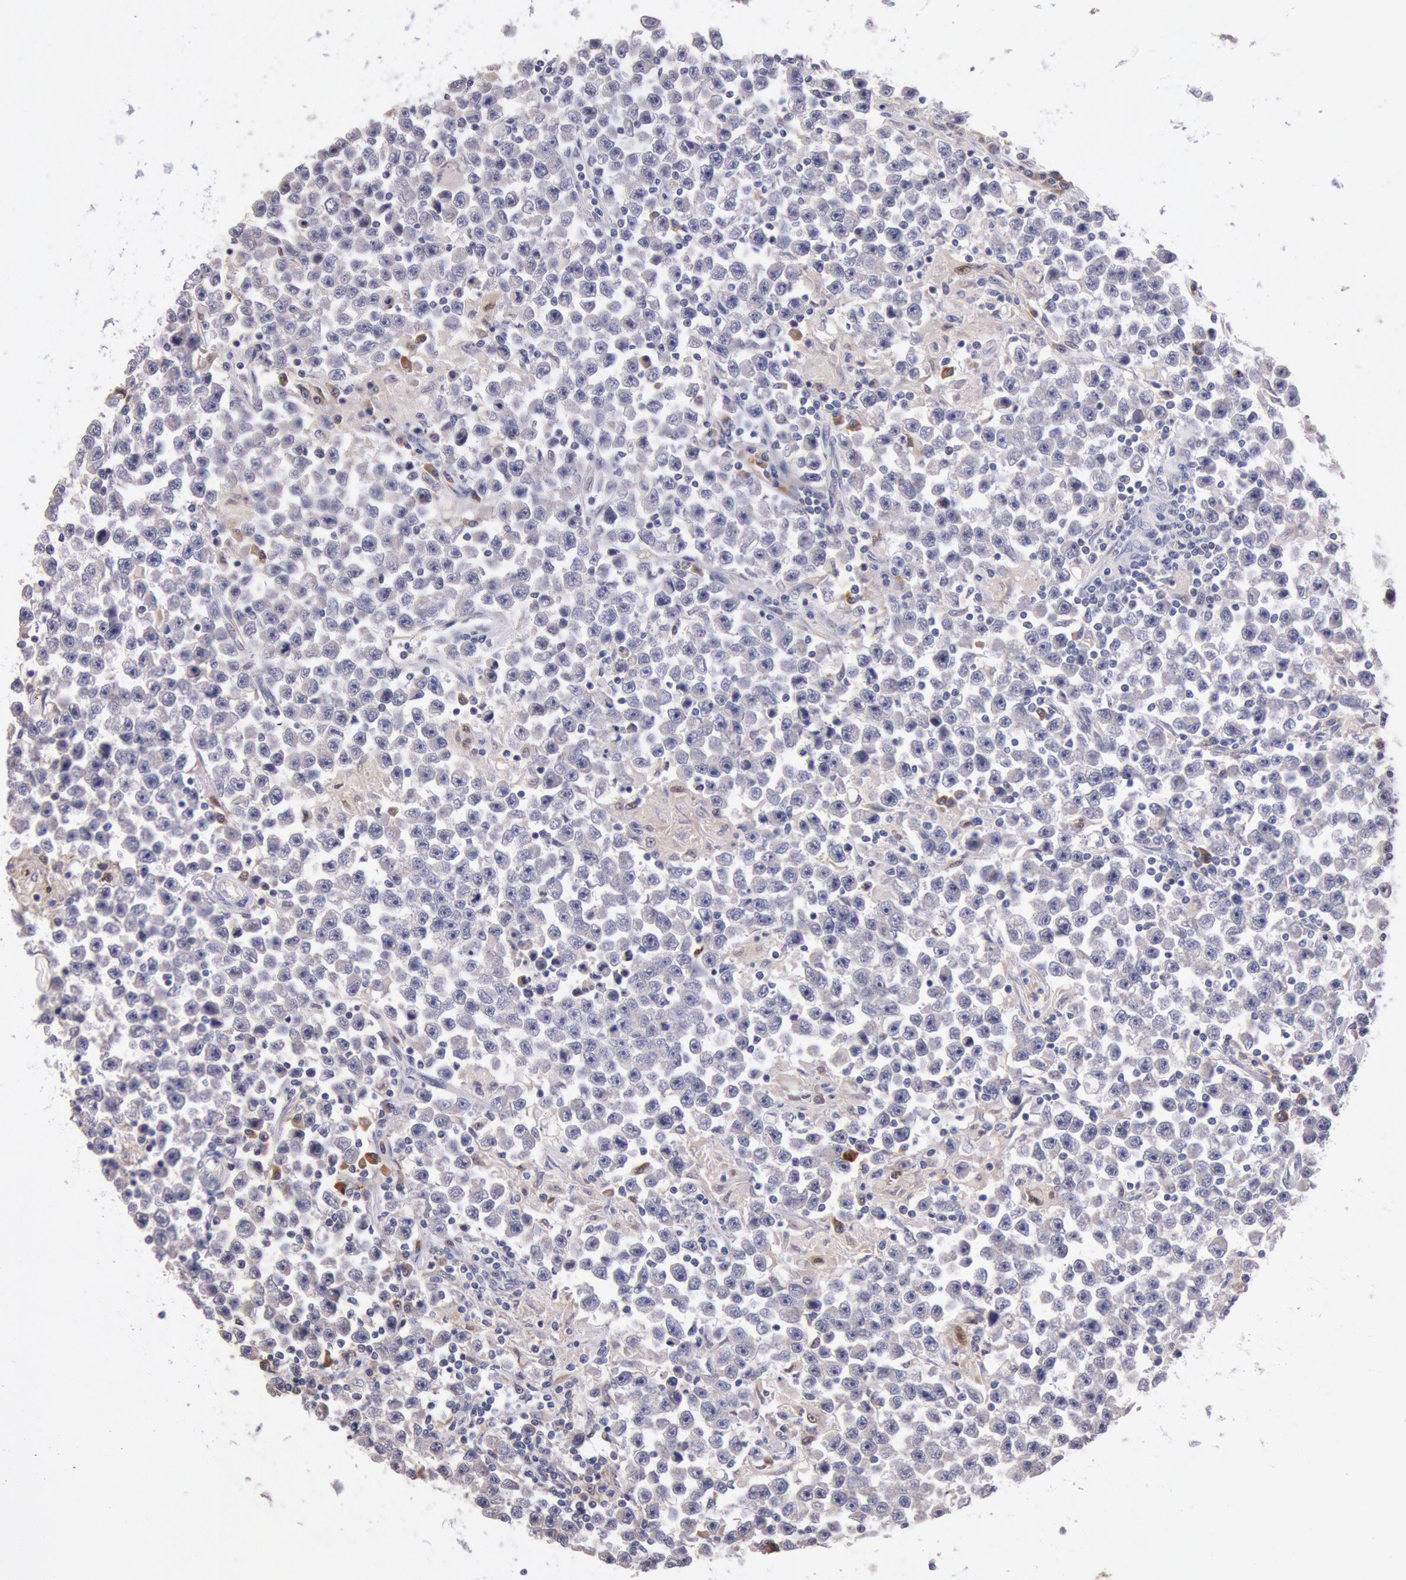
{"staining": {"intensity": "negative", "quantity": "none", "location": "none"}, "tissue": "testis cancer", "cell_type": "Tumor cells", "image_type": "cancer", "snomed": [{"axis": "morphology", "description": "Seminoma, NOS"}, {"axis": "topography", "description": "Testis"}], "caption": "This is an IHC micrograph of testis cancer. There is no expression in tumor cells.", "gene": "GAL3ST1", "patient": {"sex": "male", "age": 33}}